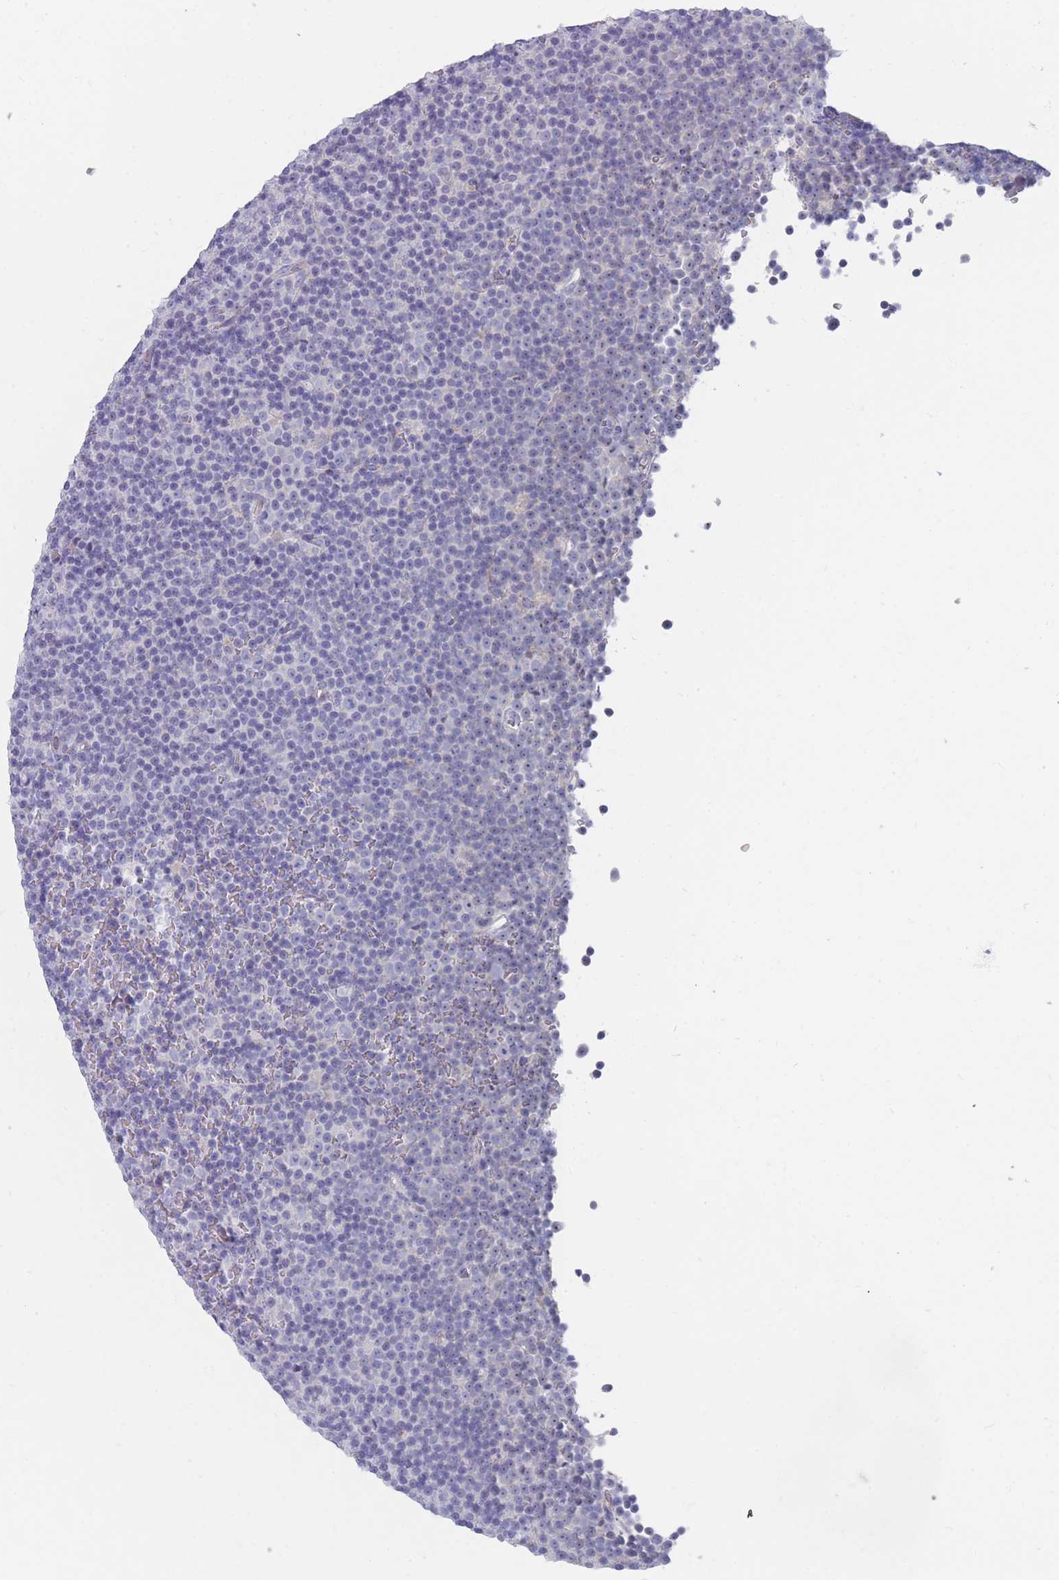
{"staining": {"intensity": "negative", "quantity": "none", "location": "none"}, "tissue": "lymphoma", "cell_type": "Tumor cells", "image_type": "cancer", "snomed": [{"axis": "morphology", "description": "Malignant lymphoma, non-Hodgkin's type, Low grade"}, {"axis": "topography", "description": "Lymph node"}], "caption": "Immunohistochemistry (IHC) image of neoplastic tissue: human malignant lymphoma, non-Hodgkin's type (low-grade) stained with DAB (3,3'-diaminobenzidine) shows no significant protein staining in tumor cells. The staining was performed using DAB to visualize the protein expression in brown, while the nuclei were stained in blue with hematoxylin (Magnification: 20x).", "gene": "ST8SIA5", "patient": {"sex": "female", "age": 67}}